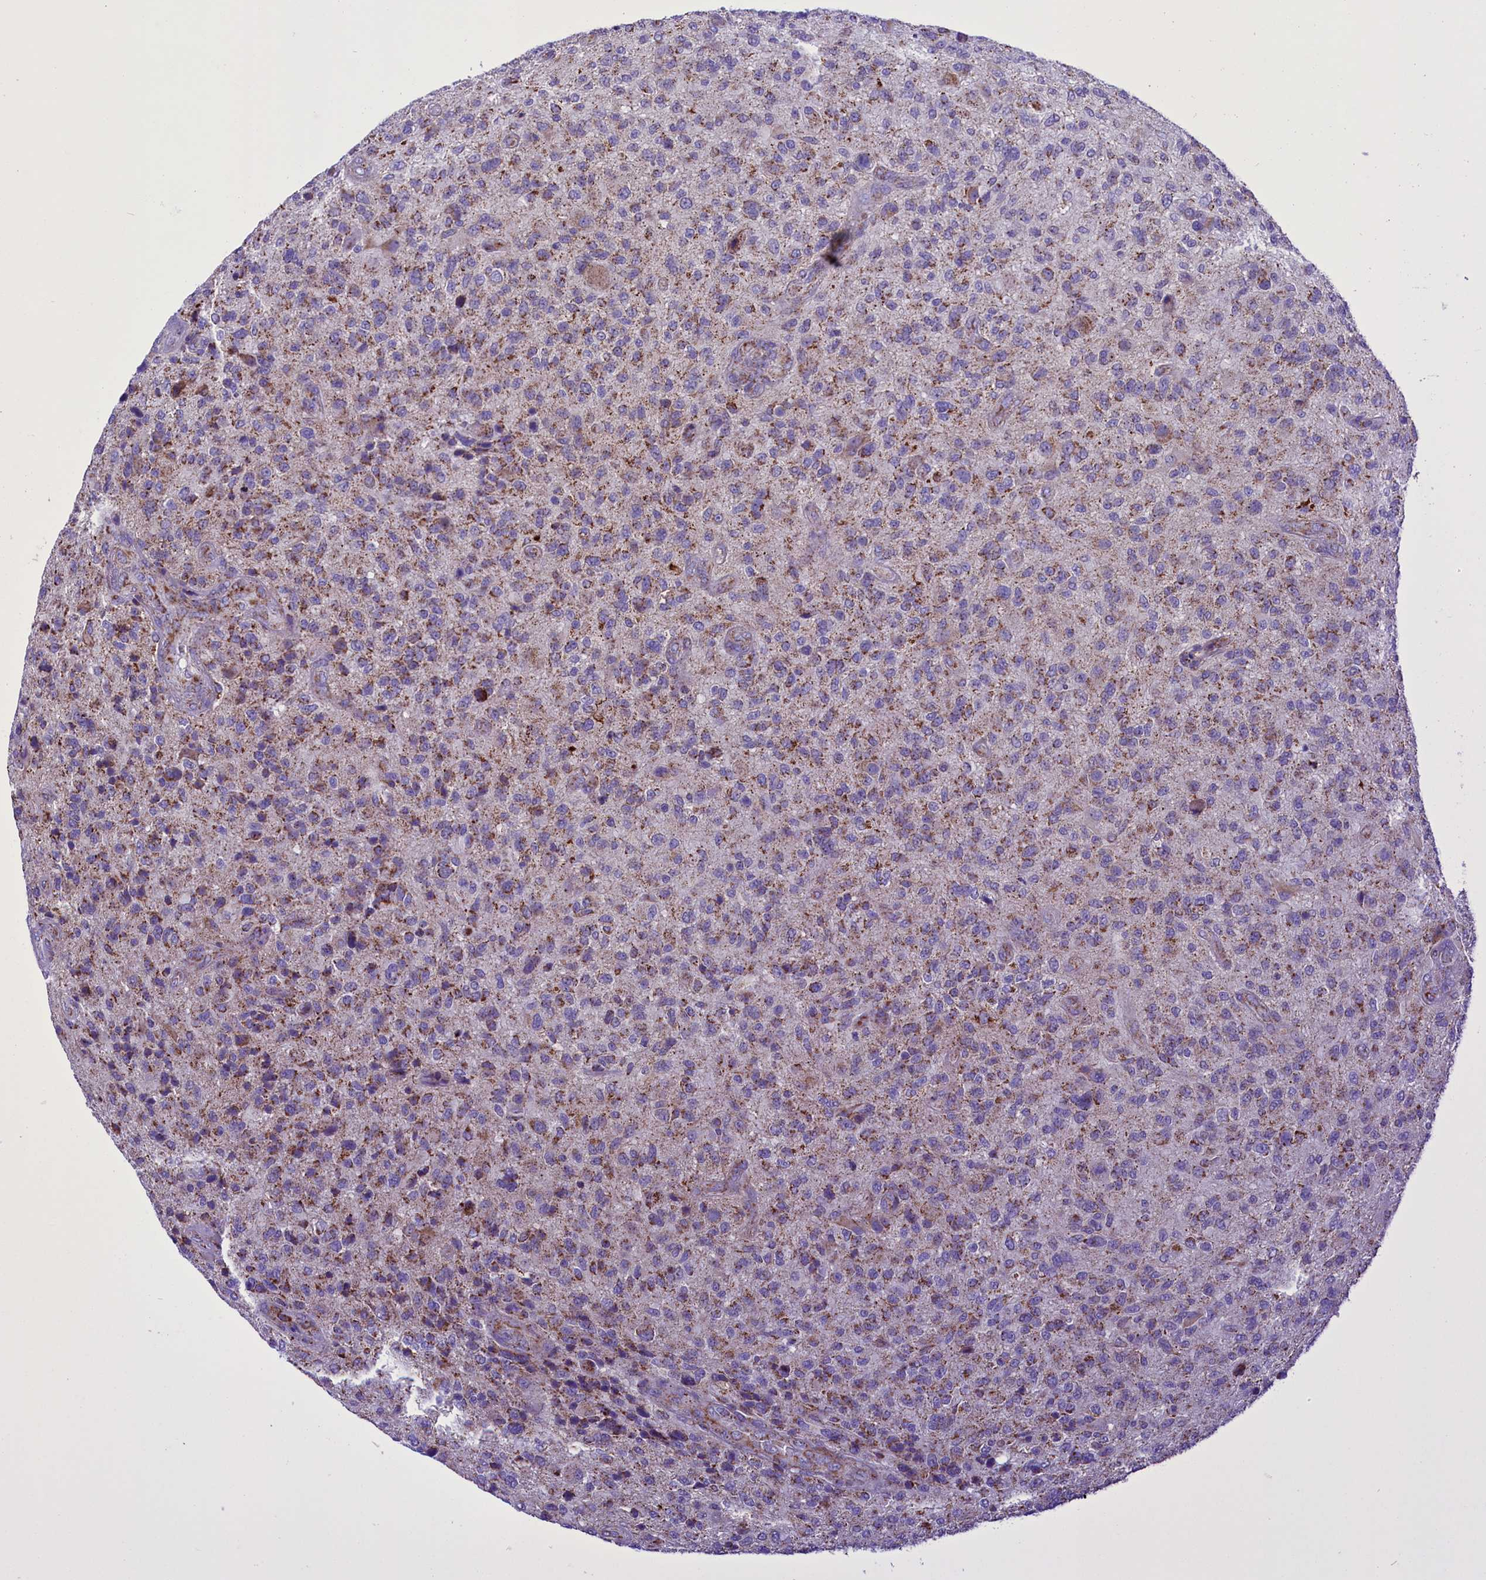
{"staining": {"intensity": "moderate", "quantity": "25%-75%", "location": "cytoplasmic/membranous"}, "tissue": "glioma", "cell_type": "Tumor cells", "image_type": "cancer", "snomed": [{"axis": "morphology", "description": "Glioma, malignant, High grade"}, {"axis": "topography", "description": "Brain"}], "caption": "Immunohistochemistry histopathology image of neoplastic tissue: malignant glioma (high-grade) stained using immunohistochemistry displays medium levels of moderate protein expression localized specifically in the cytoplasmic/membranous of tumor cells, appearing as a cytoplasmic/membranous brown color.", "gene": "ICA1L", "patient": {"sex": "male", "age": 47}}